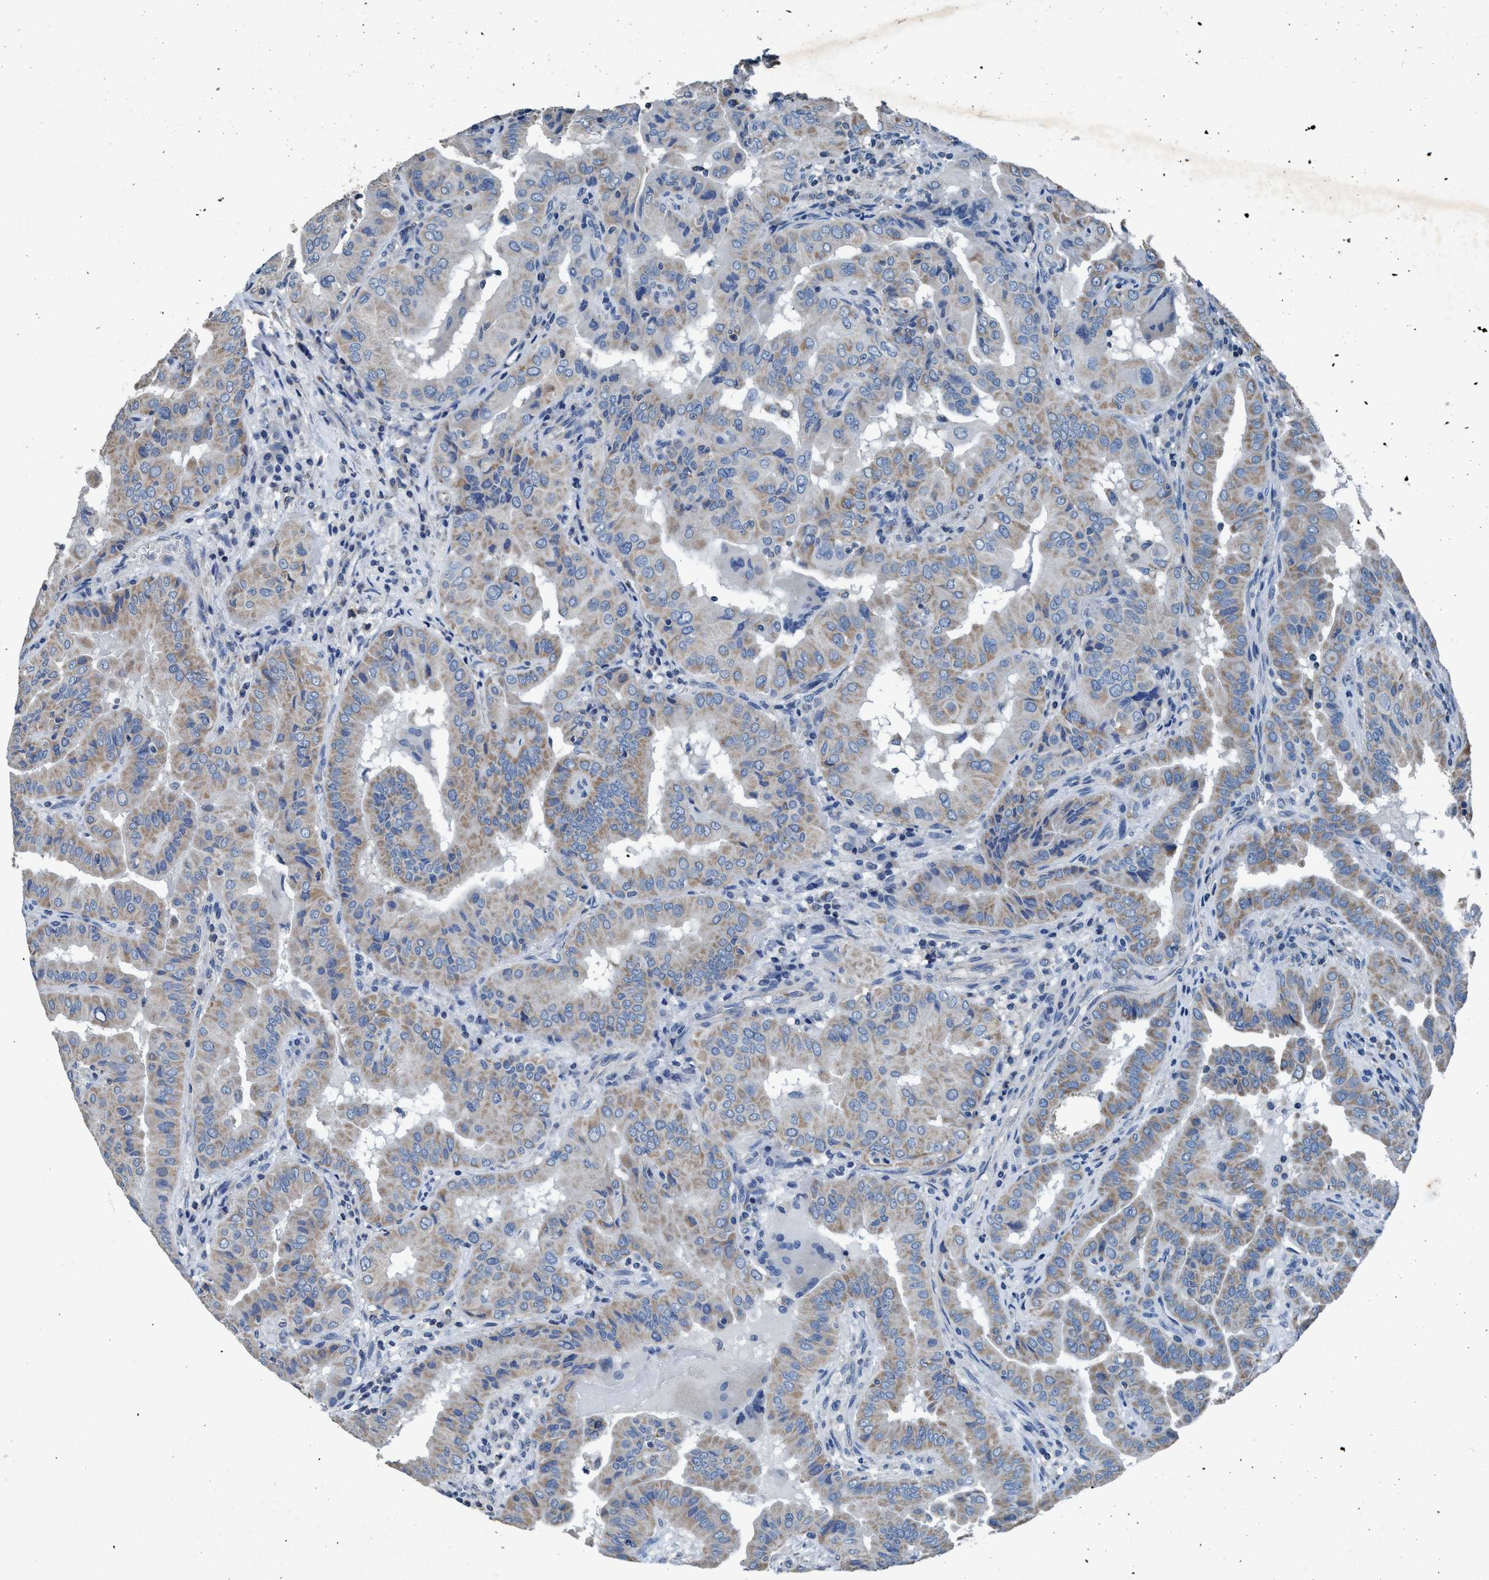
{"staining": {"intensity": "weak", "quantity": ">75%", "location": "cytoplasmic/membranous"}, "tissue": "thyroid cancer", "cell_type": "Tumor cells", "image_type": "cancer", "snomed": [{"axis": "morphology", "description": "Papillary adenocarcinoma, NOS"}, {"axis": "topography", "description": "Thyroid gland"}], "caption": "Immunohistochemistry (DAB) staining of human papillary adenocarcinoma (thyroid) demonstrates weak cytoplasmic/membranous protein expression in about >75% of tumor cells.", "gene": "ANKFN1", "patient": {"sex": "male", "age": 33}}